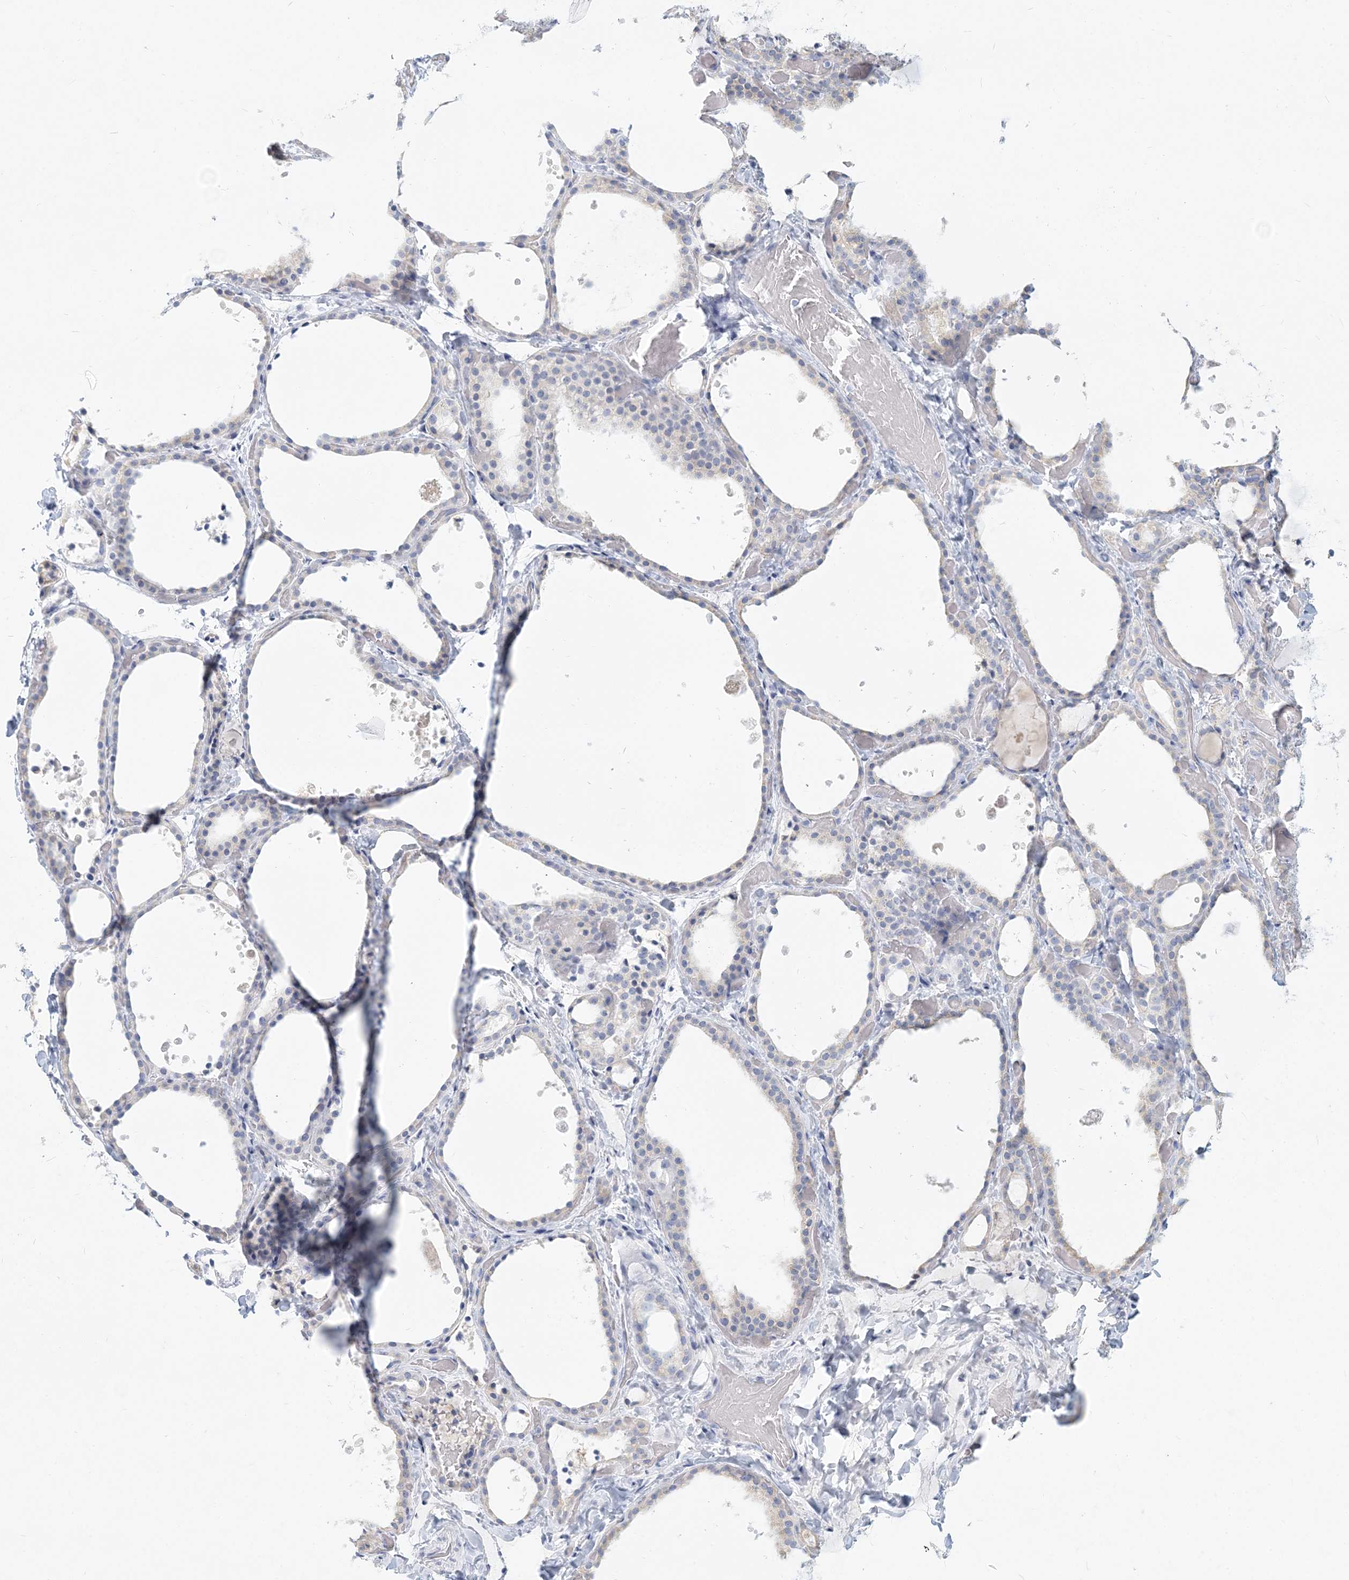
{"staining": {"intensity": "negative", "quantity": "none", "location": "none"}, "tissue": "thyroid gland", "cell_type": "Glandular cells", "image_type": "normal", "snomed": [{"axis": "morphology", "description": "Normal tissue, NOS"}, {"axis": "topography", "description": "Thyroid gland"}], "caption": "Immunohistochemistry (IHC) of benign human thyroid gland reveals no positivity in glandular cells.", "gene": "CSN1S1", "patient": {"sex": "female", "age": 44}}